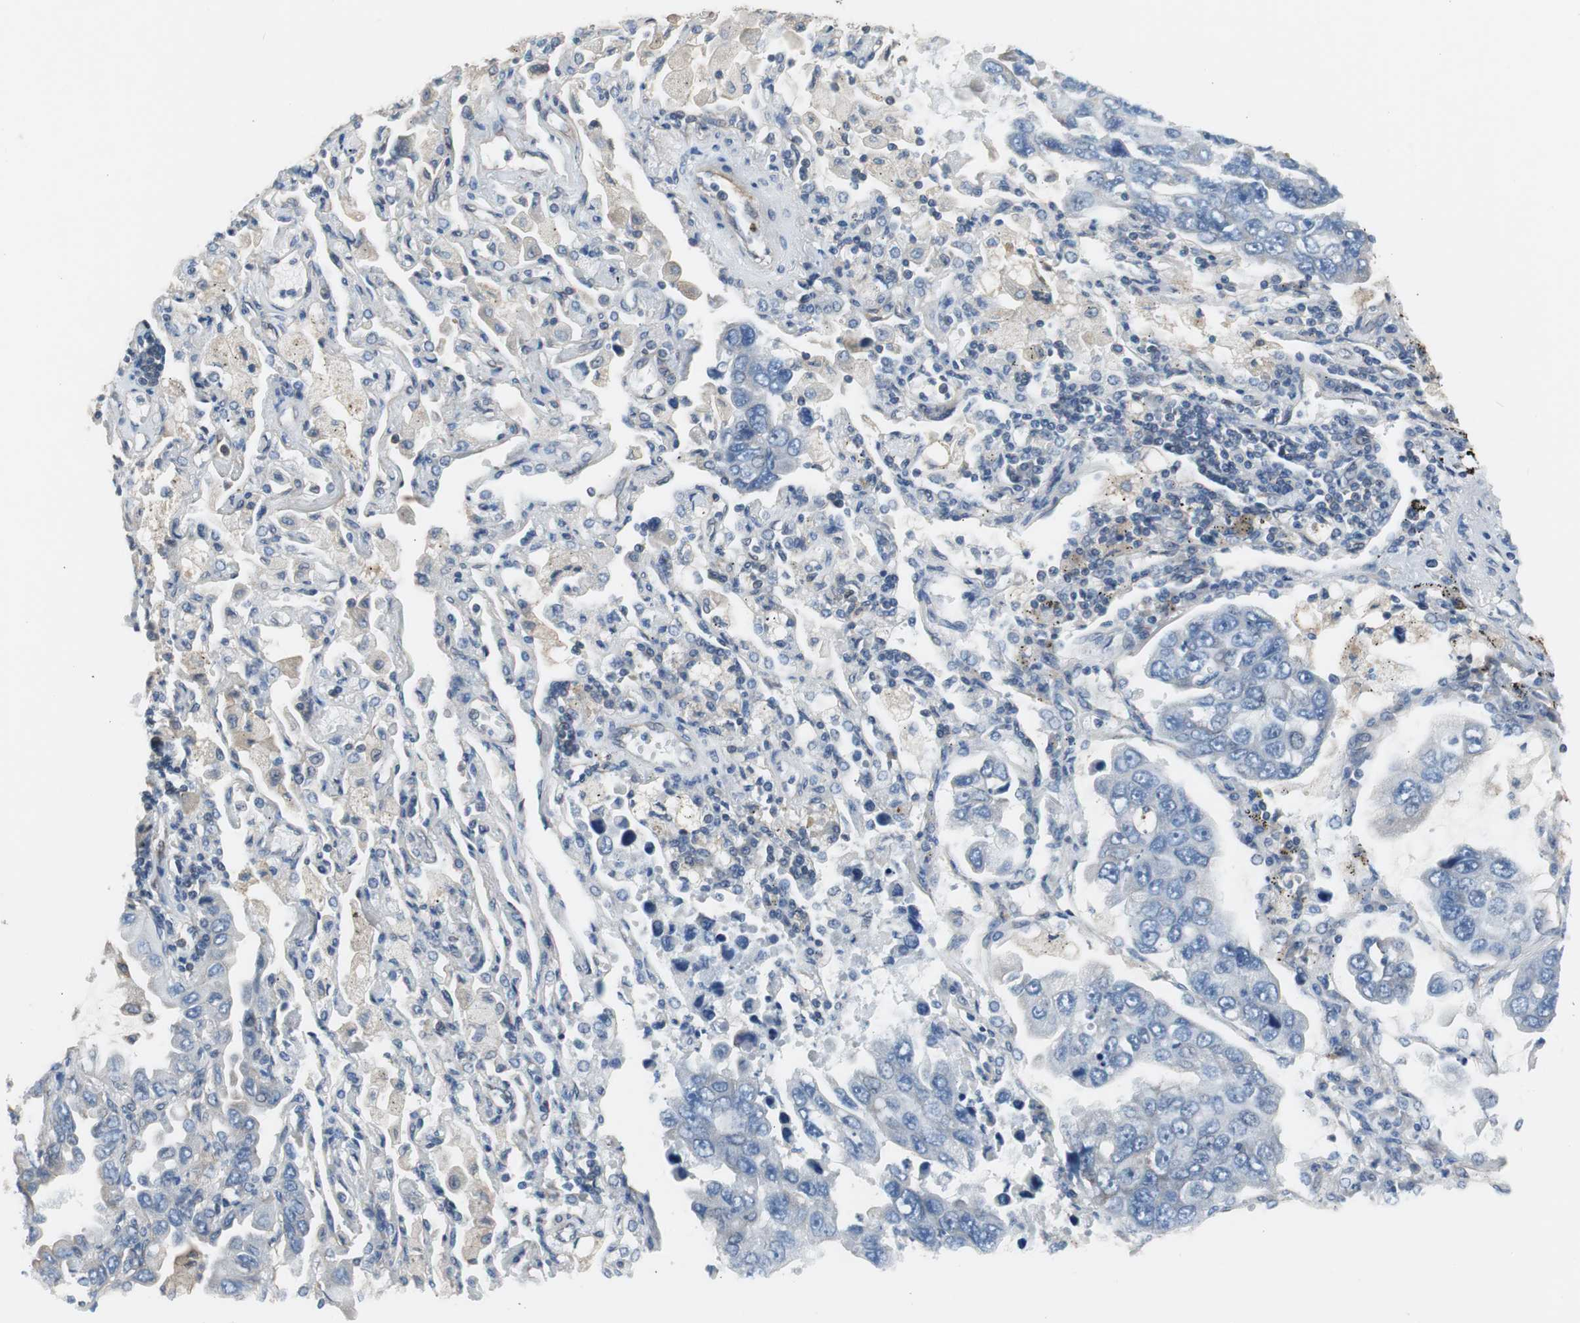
{"staining": {"intensity": "negative", "quantity": "none", "location": "none"}, "tissue": "lung cancer", "cell_type": "Tumor cells", "image_type": "cancer", "snomed": [{"axis": "morphology", "description": "Adenocarcinoma, NOS"}, {"axis": "topography", "description": "Lung"}], "caption": "Human adenocarcinoma (lung) stained for a protein using immunohistochemistry (IHC) displays no expression in tumor cells.", "gene": "KIF3B", "patient": {"sex": "male", "age": 64}}